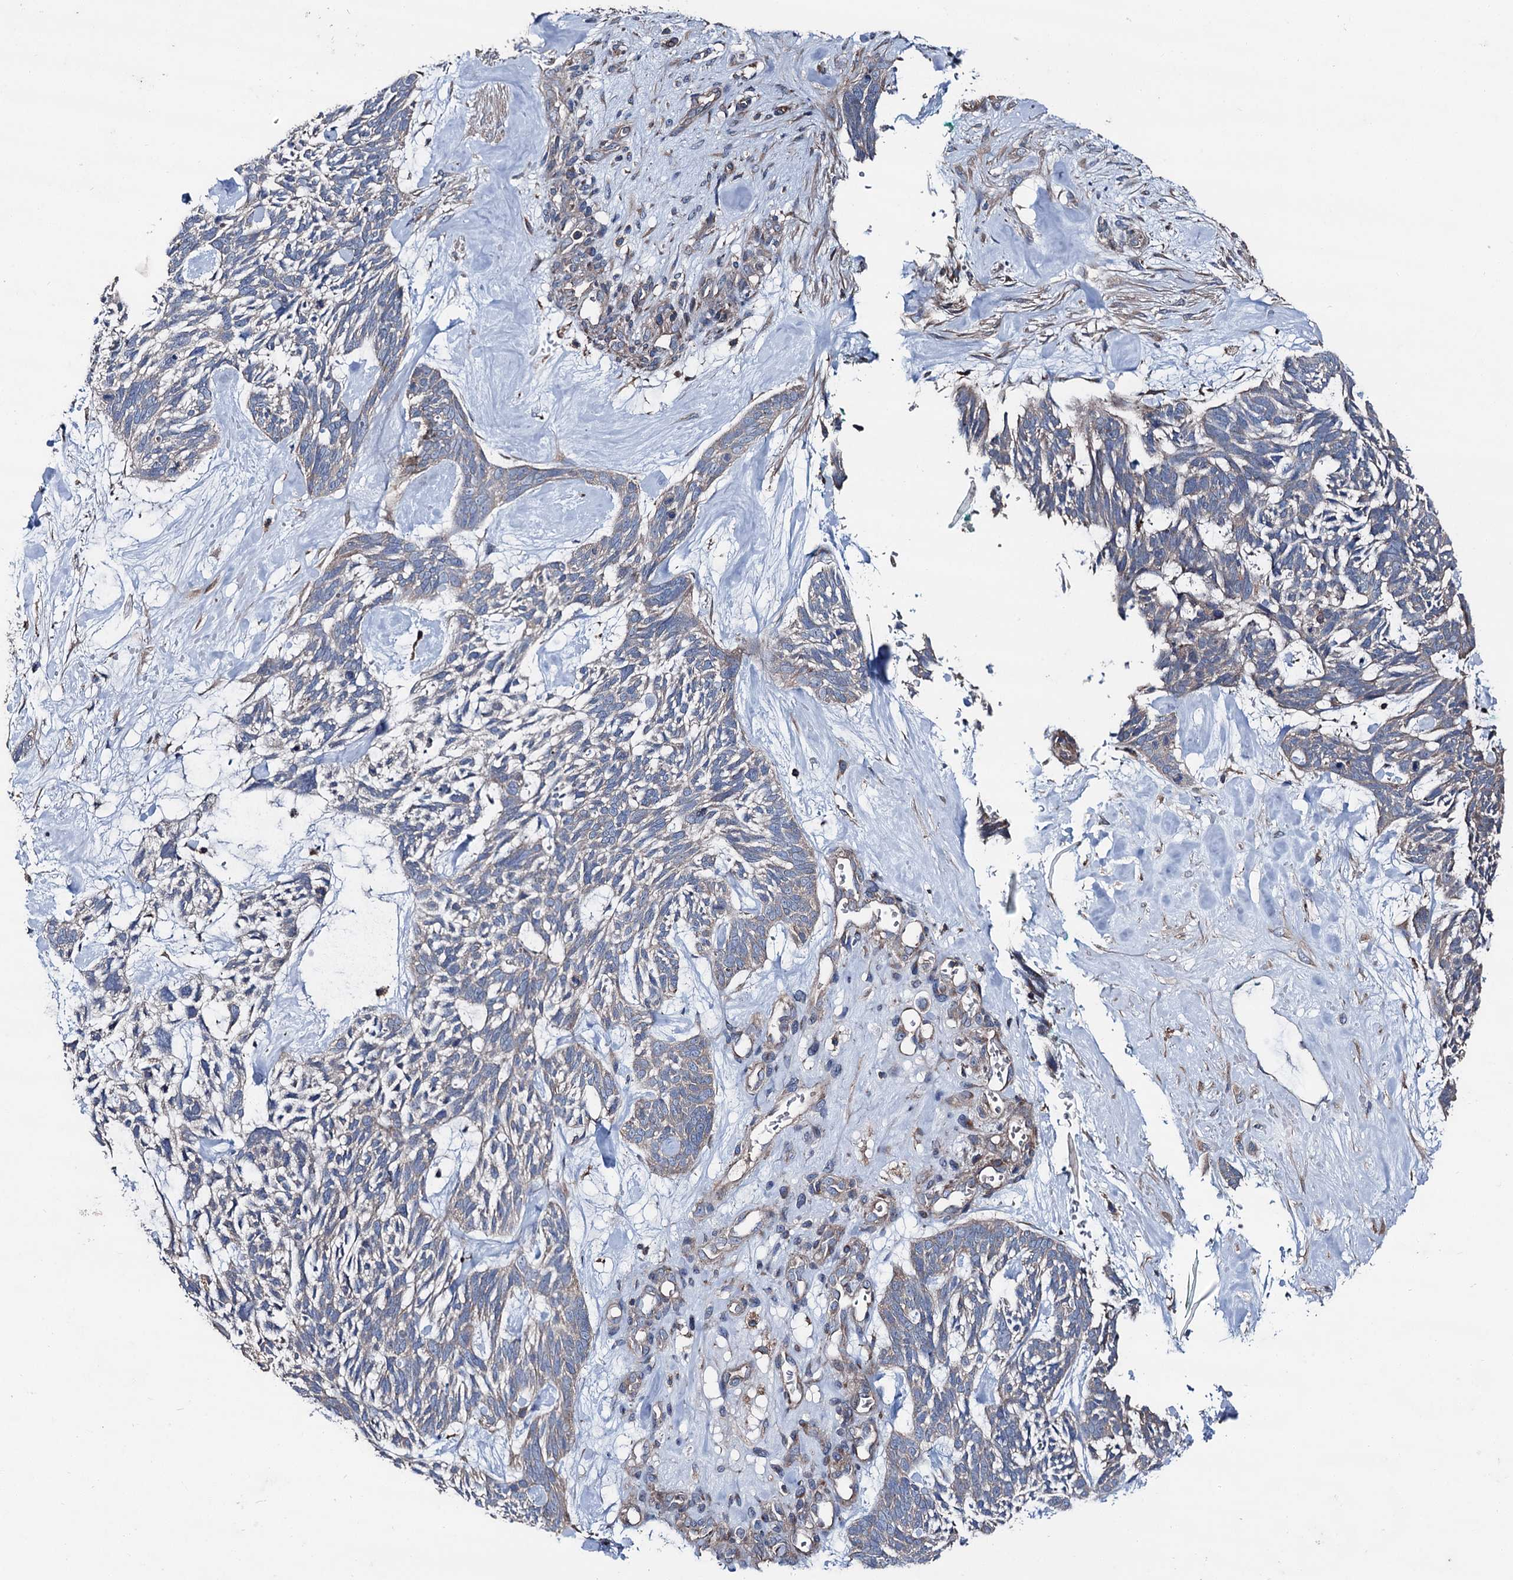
{"staining": {"intensity": "negative", "quantity": "none", "location": "none"}, "tissue": "skin cancer", "cell_type": "Tumor cells", "image_type": "cancer", "snomed": [{"axis": "morphology", "description": "Basal cell carcinoma"}, {"axis": "topography", "description": "Skin"}], "caption": "The image reveals no significant expression in tumor cells of skin cancer. (IHC, brightfield microscopy, high magnification).", "gene": "RUFY1", "patient": {"sex": "male", "age": 88}}